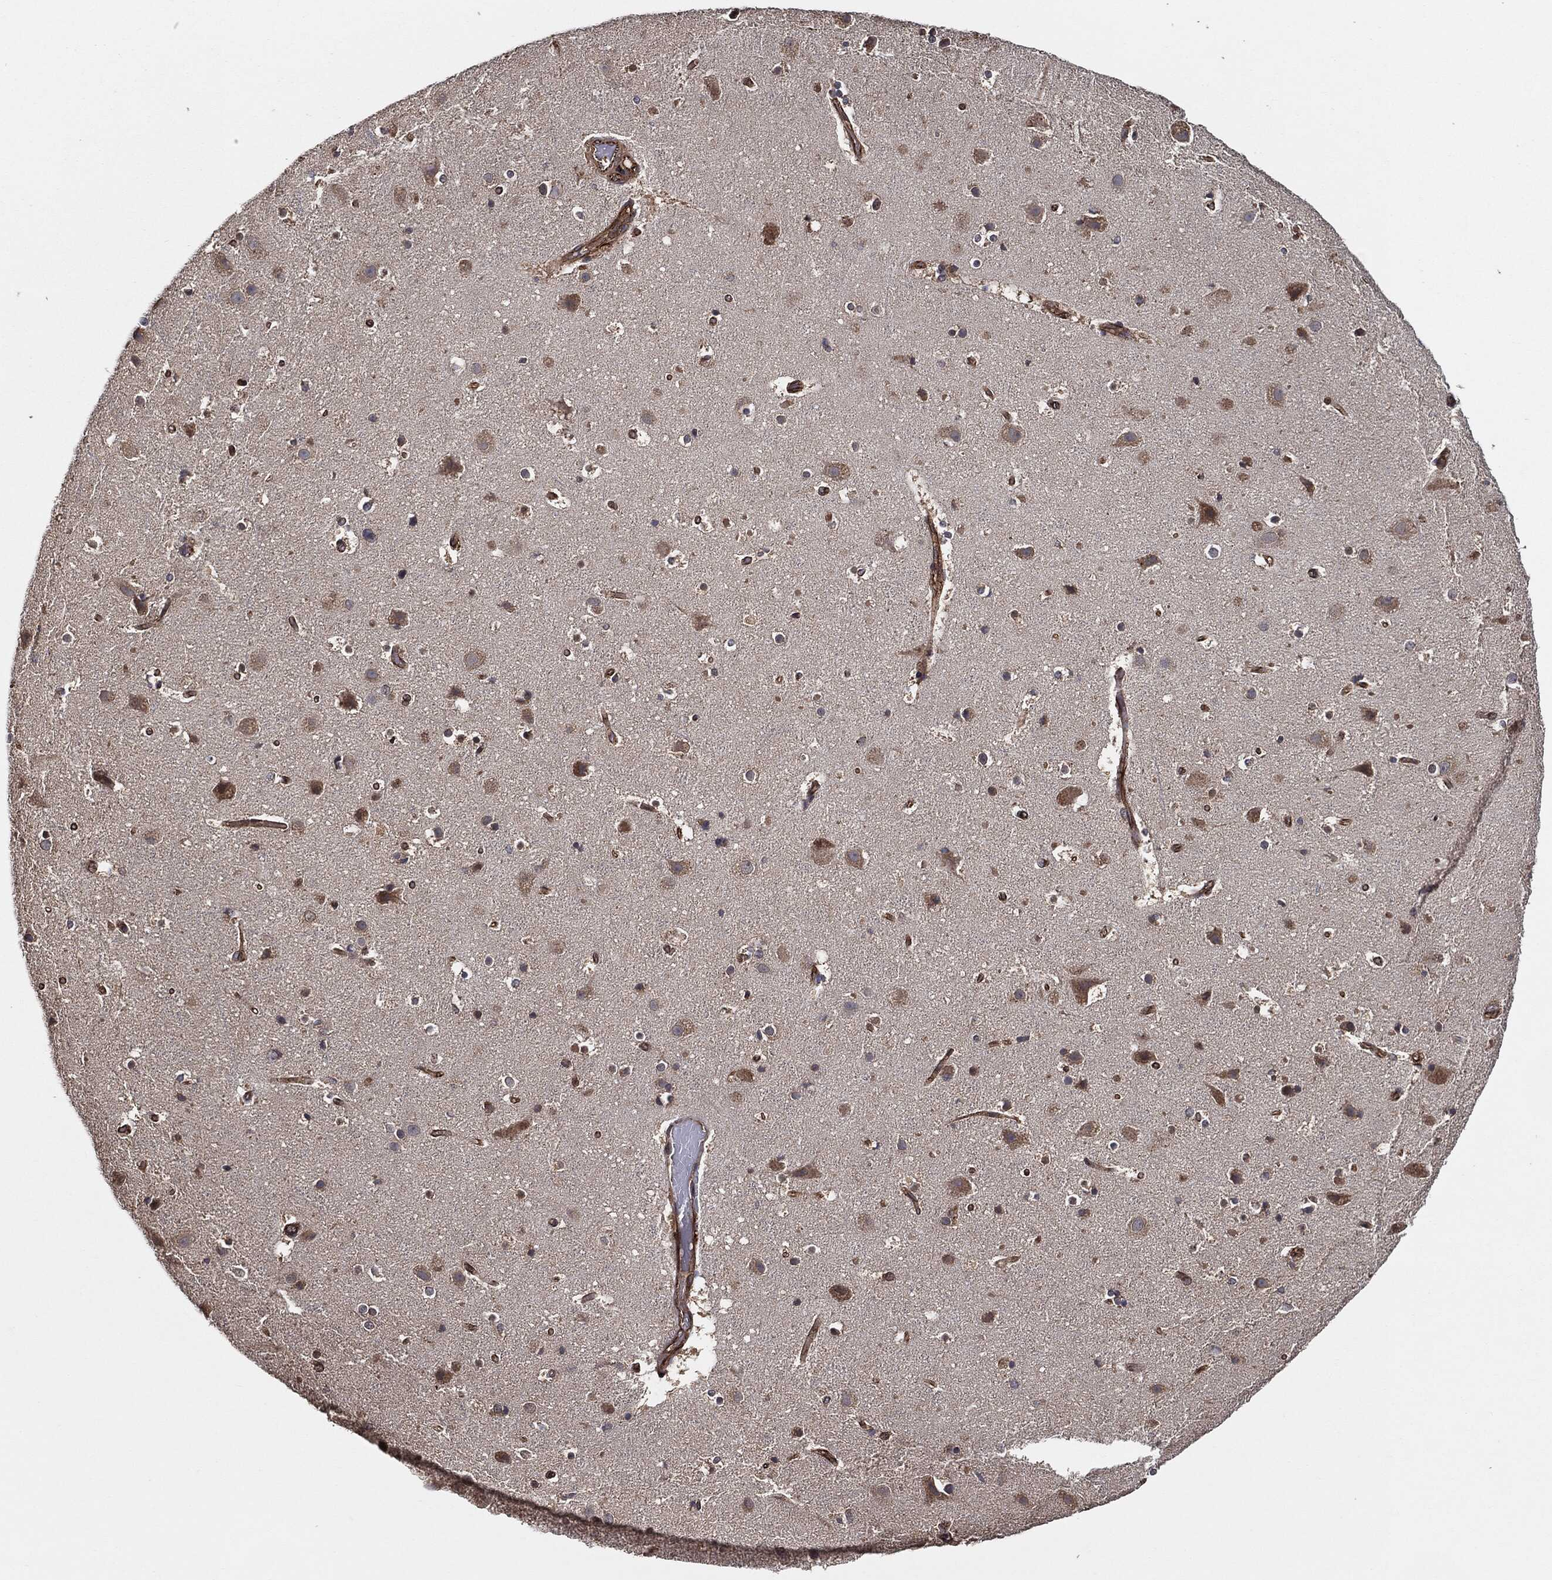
{"staining": {"intensity": "strong", "quantity": "25%-75%", "location": "cytoplasmic/membranous"}, "tissue": "cerebral cortex", "cell_type": "Endothelial cells", "image_type": "normal", "snomed": [{"axis": "morphology", "description": "Normal tissue, NOS"}, {"axis": "topography", "description": "Cerebral cortex"}], "caption": "Immunohistochemistry (IHC) (DAB (3,3'-diaminobenzidine)) staining of unremarkable human cerebral cortex exhibits strong cytoplasmic/membranous protein staining in about 25%-75% of endothelial cells. The protein is stained brown, and the nuclei are stained in blue (DAB IHC with brightfield microscopy, high magnification).", "gene": "CTNNA1", "patient": {"sex": "female", "age": 52}}